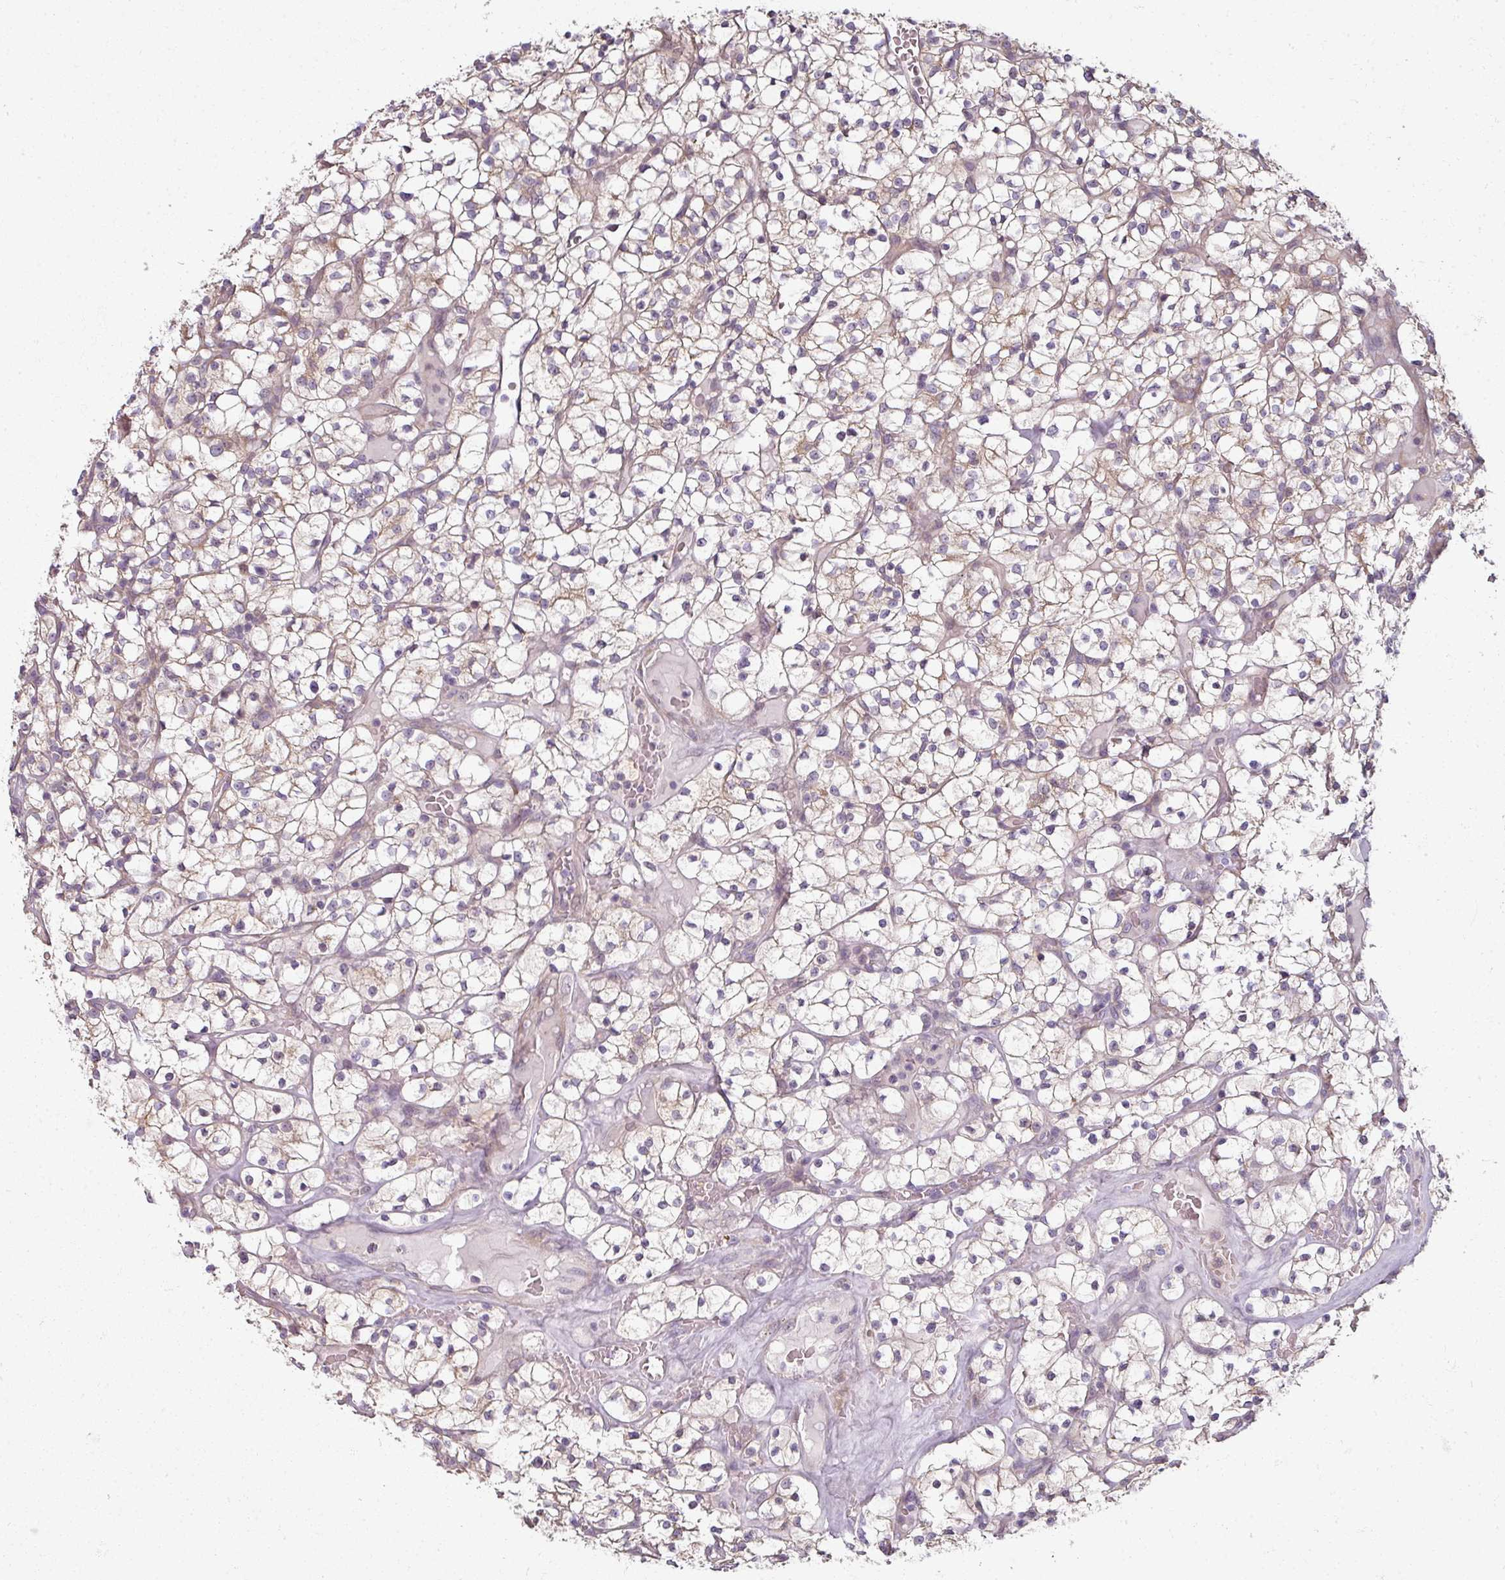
{"staining": {"intensity": "weak", "quantity": ">75%", "location": "cytoplasmic/membranous"}, "tissue": "renal cancer", "cell_type": "Tumor cells", "image_type": "cancer", "snomed": [{"axis": "morphology", "description": "Adenocarcinoma, NOS"}, {"axis": "topography", "description": "Kidney"}], "caption": "Immunohistochemistry (DAB (3,3'-diaminobenzidine)) staining of renal cancer demonstrates weak cytoplasmic/membranous protein expression in approximately >75% of tumor cells.", "gene": "MYMK", "patient": {"sex": "female", "age": 64}}